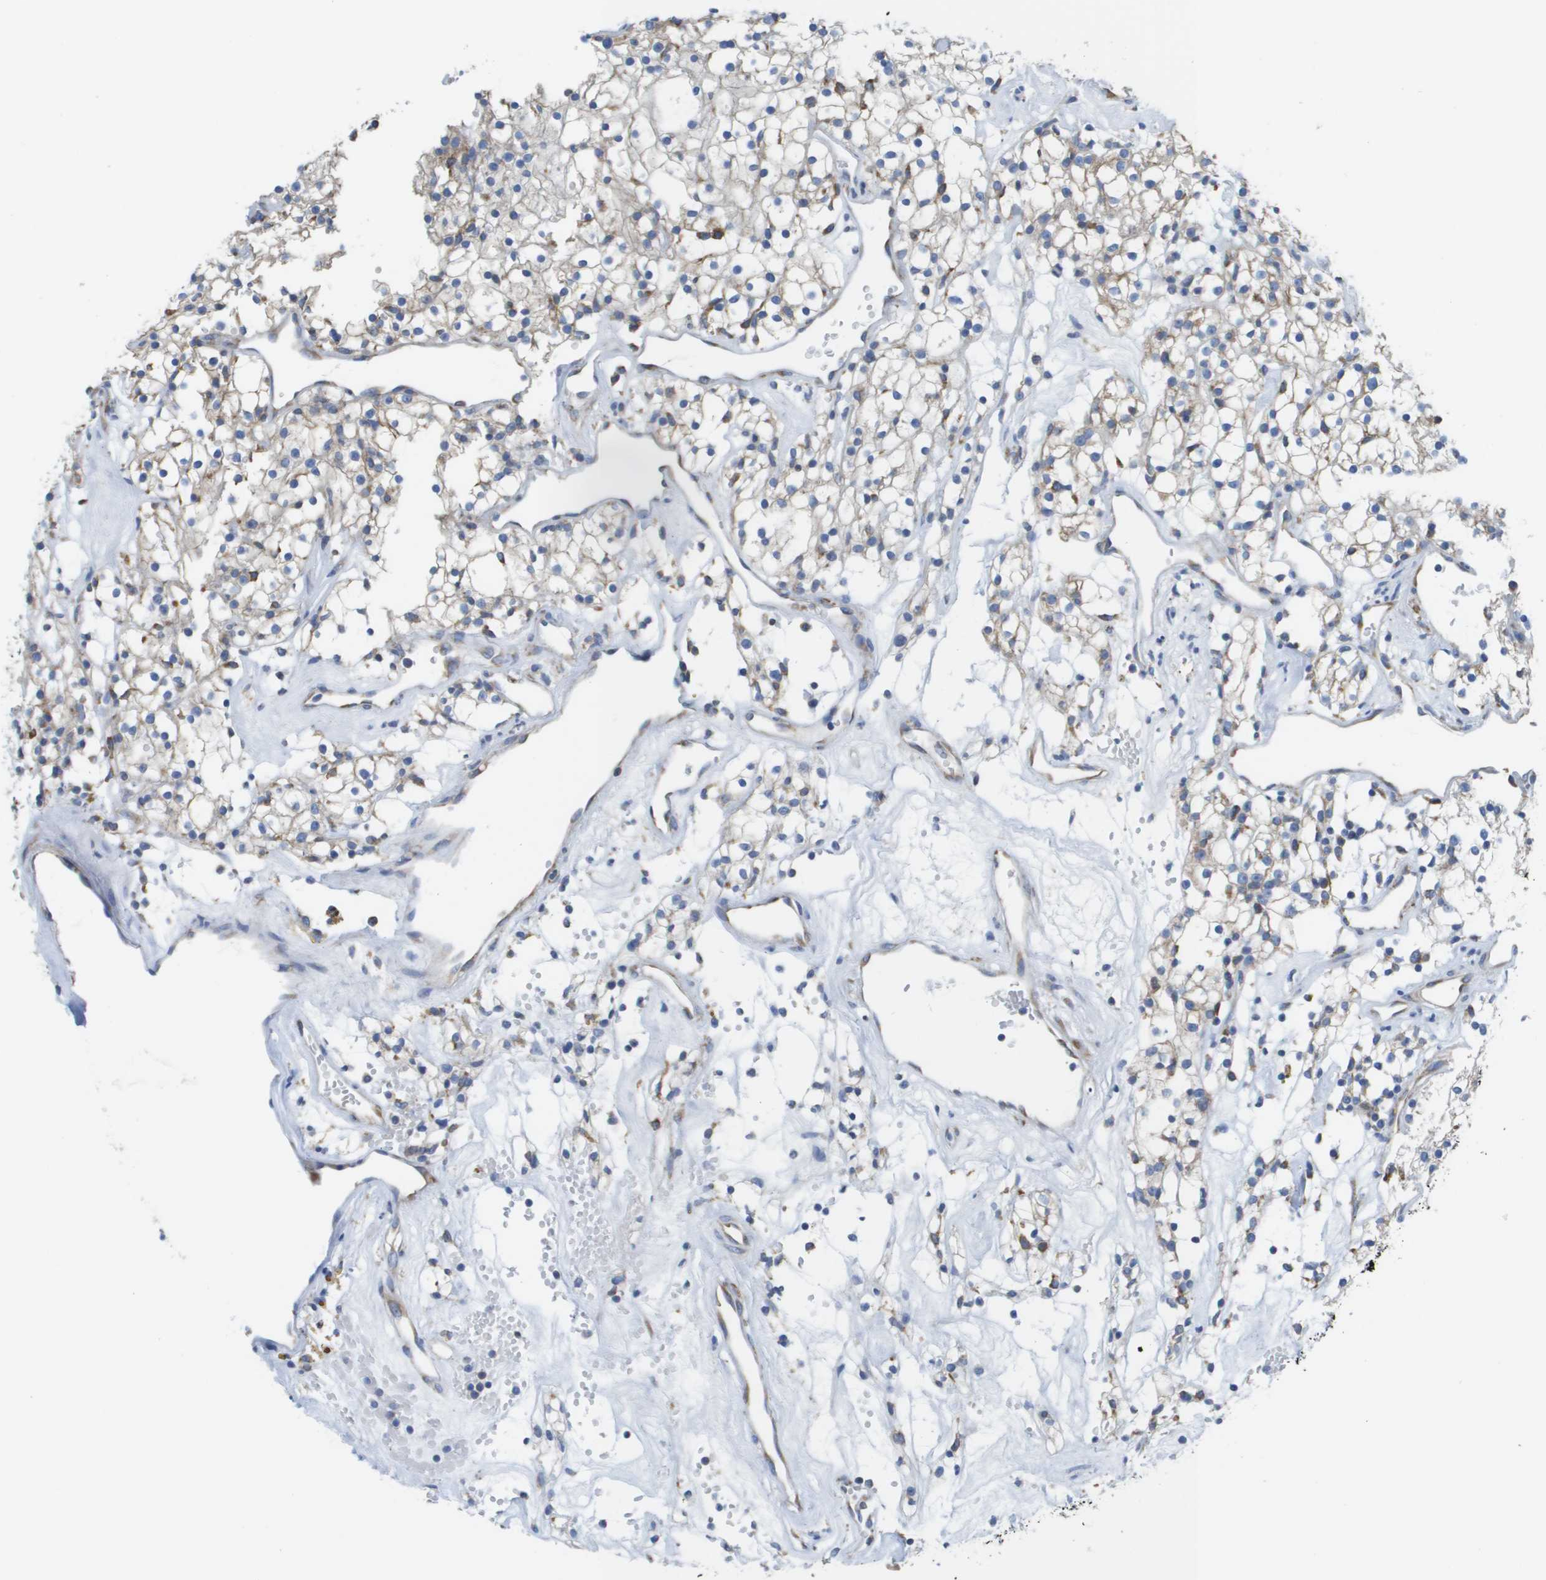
{"staining": {"intensity": "negative", "quantity": "none", "location": "none"}, "tissue": "renal cancer", "cell_type": "Tumor cells", "image_type": "cancer", "snomed": [{"axis": "morphology", "description": "Adenocarcinoma, NOS"}, {"axis": "topography", "description": "Kidney"}], "caption": "This is a micrograph of IHC staining of renal adenocarcinoma, which shows no expression in tumor cells.", "gene": "SDR42E1", "patient": {"sex": "male", "age": 59}}